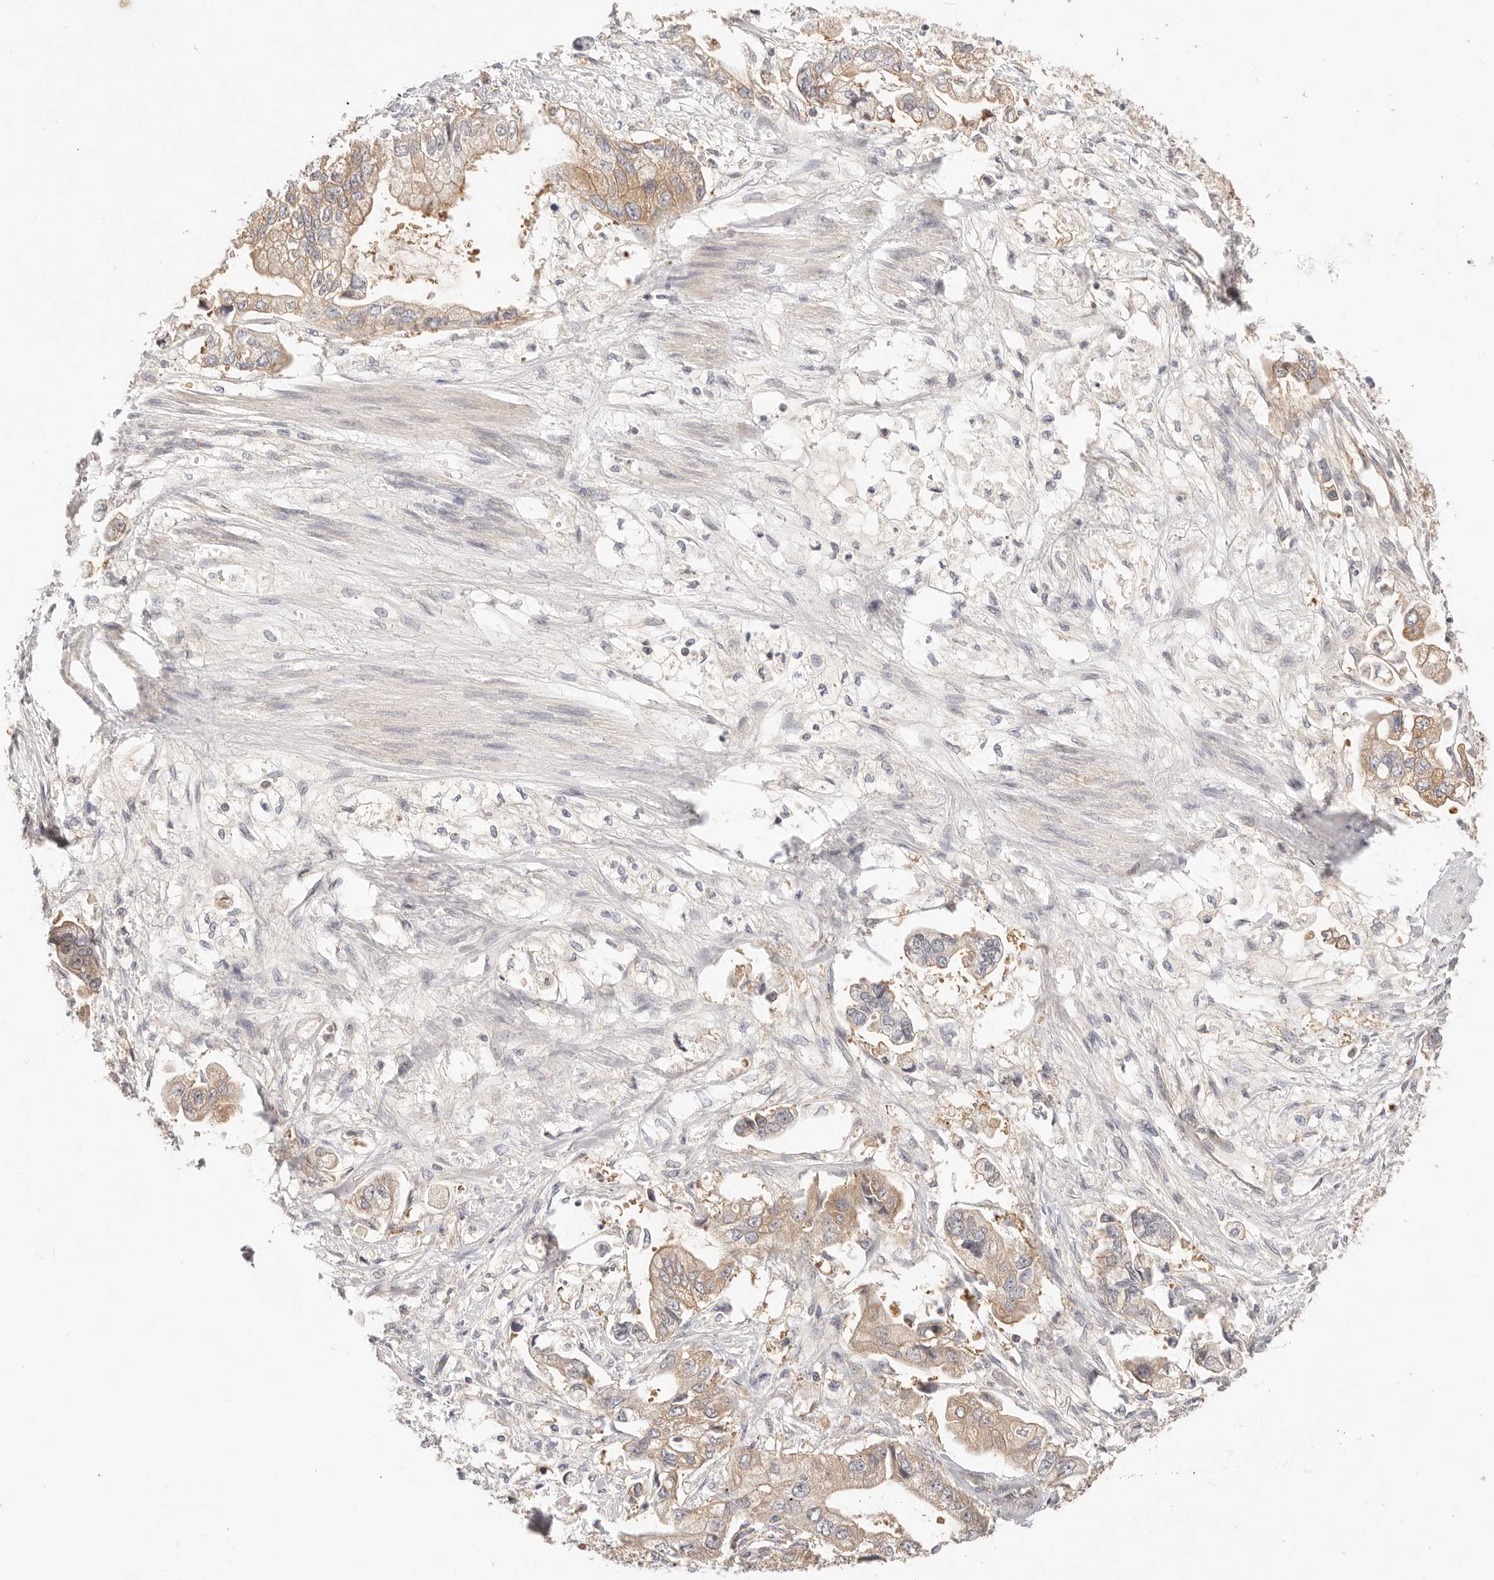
{"staining": {"intensity": "weak", "quantity": ">75%", "location": "cytoplasmic/membranous"}, "tissue": "stomach cancer", "cell_type": "Tumor cells", "image_type": "cancer", "snomed": [{"axis": "morphology", "description": "Adenocarcinoma, NOS"}, {"axis": "topography", "description": "Stomach"}], "caption": "Adenocarcinoma (stomach) stained for a protein (brown) demonstrates weak cytoplasmic/membranous positive expression in about >75% of tumor cells.", "gene": "KCMF1", "patient": {"sex": "male", "age": 62}}